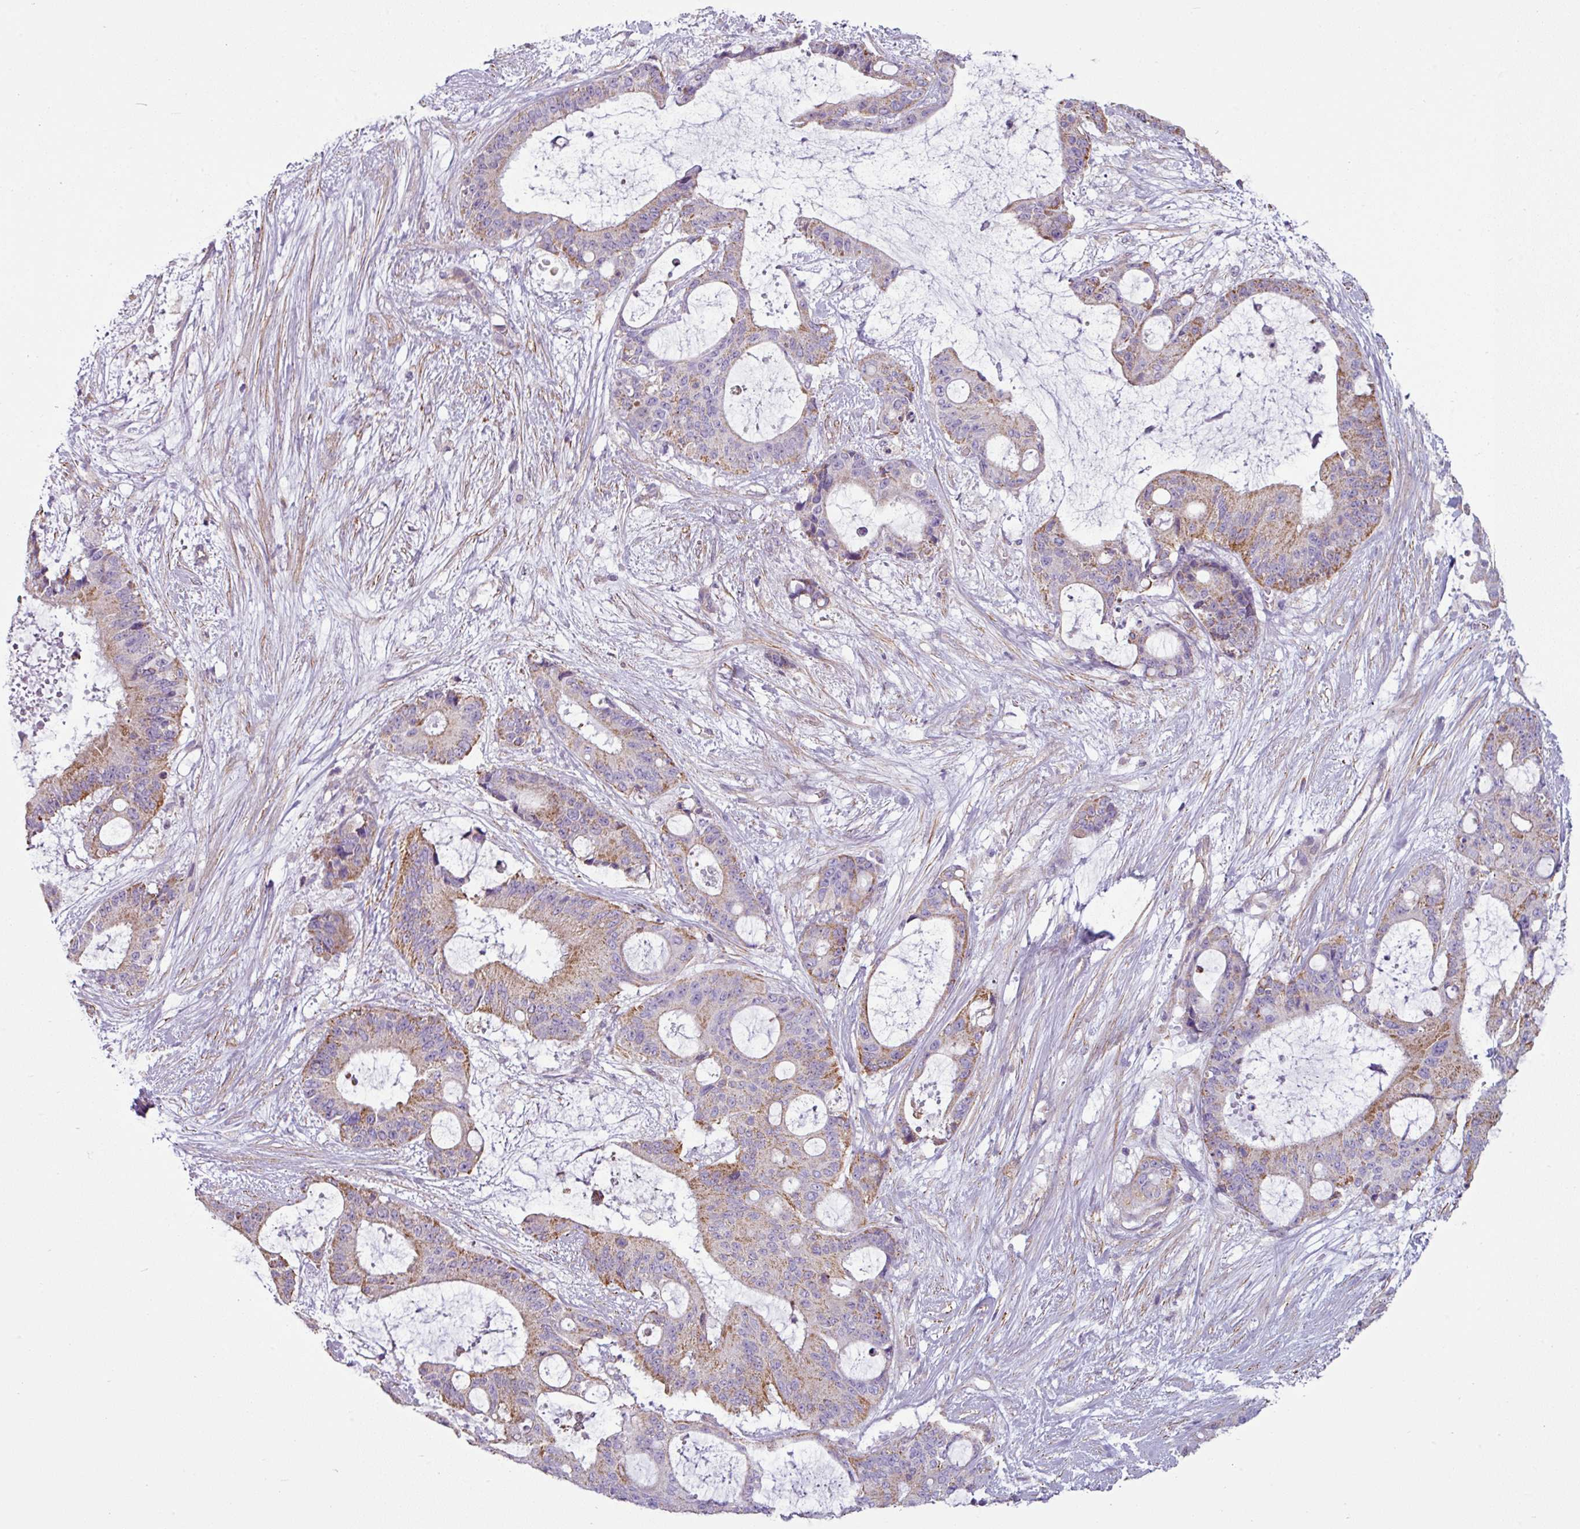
{"staining": {"intensity": "moderate", "quantity": "<25%", "location": "cytoplasmic/membranous"}, "tissue": "liver cancer", "cell_type": "Tumor cells", "image_type": "cancer", "snomed": [{"axis": "morphology", "description": "Normal tissue, NOS"}, {"axis": "morphology", "description": "Cholangiocarcinoma"}, {"axis": "topography", "description": "Liver"}, {"axis": "topography", "description": "Peripheral nerve tissue"}], "caption": "Protein positivity by IHC exhibits moderate cytoplasmic/membranous positivity in approximately <25% of tumor cells in liver cholangiocarcinoma.", "gene": "BTN2A2", "patient": {"sex": "female", "age": 73}}